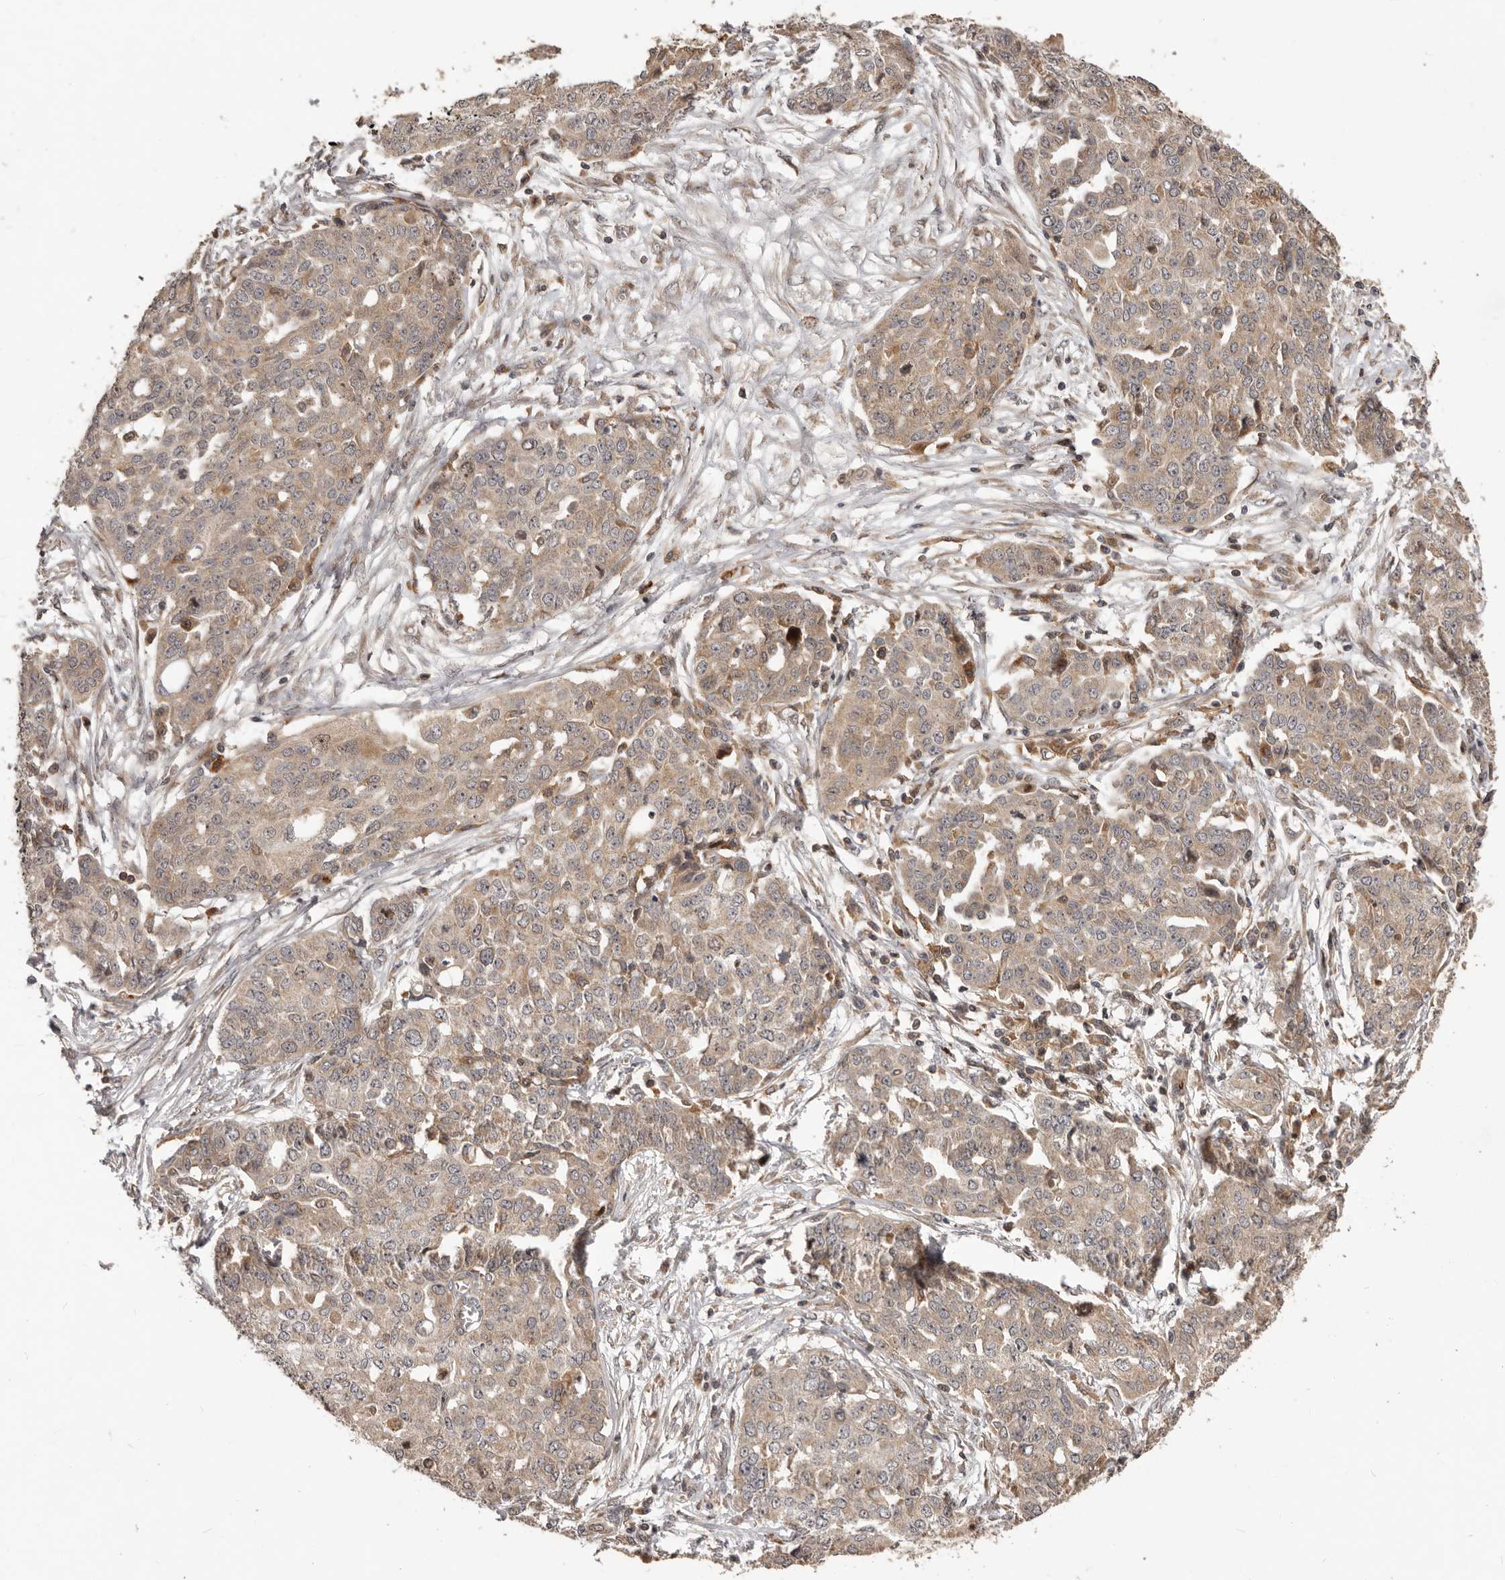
{"staining": {"intensity": "weak", "quantity": ">75%", "location": "cytoplasmic/membranous"}, "tissue": "ovarian cancer", "cell_type": "Tumor cells", "image_type": "cancer", "snomed": [{"axis": "morphology", "description": "Cystadenocarcinoma, serous, NOS"}, {"axis": "topography", "description": "Soft tissue"}, {"axis": "topography", "description": "Ovary"}], "caption": "Ovarian cancer tissue reveals weak cytoplasmic/membranous positivity in about >75% of tumor cells", "gene": "RNF187", "patient": {"sex": "female", "age": 57}}